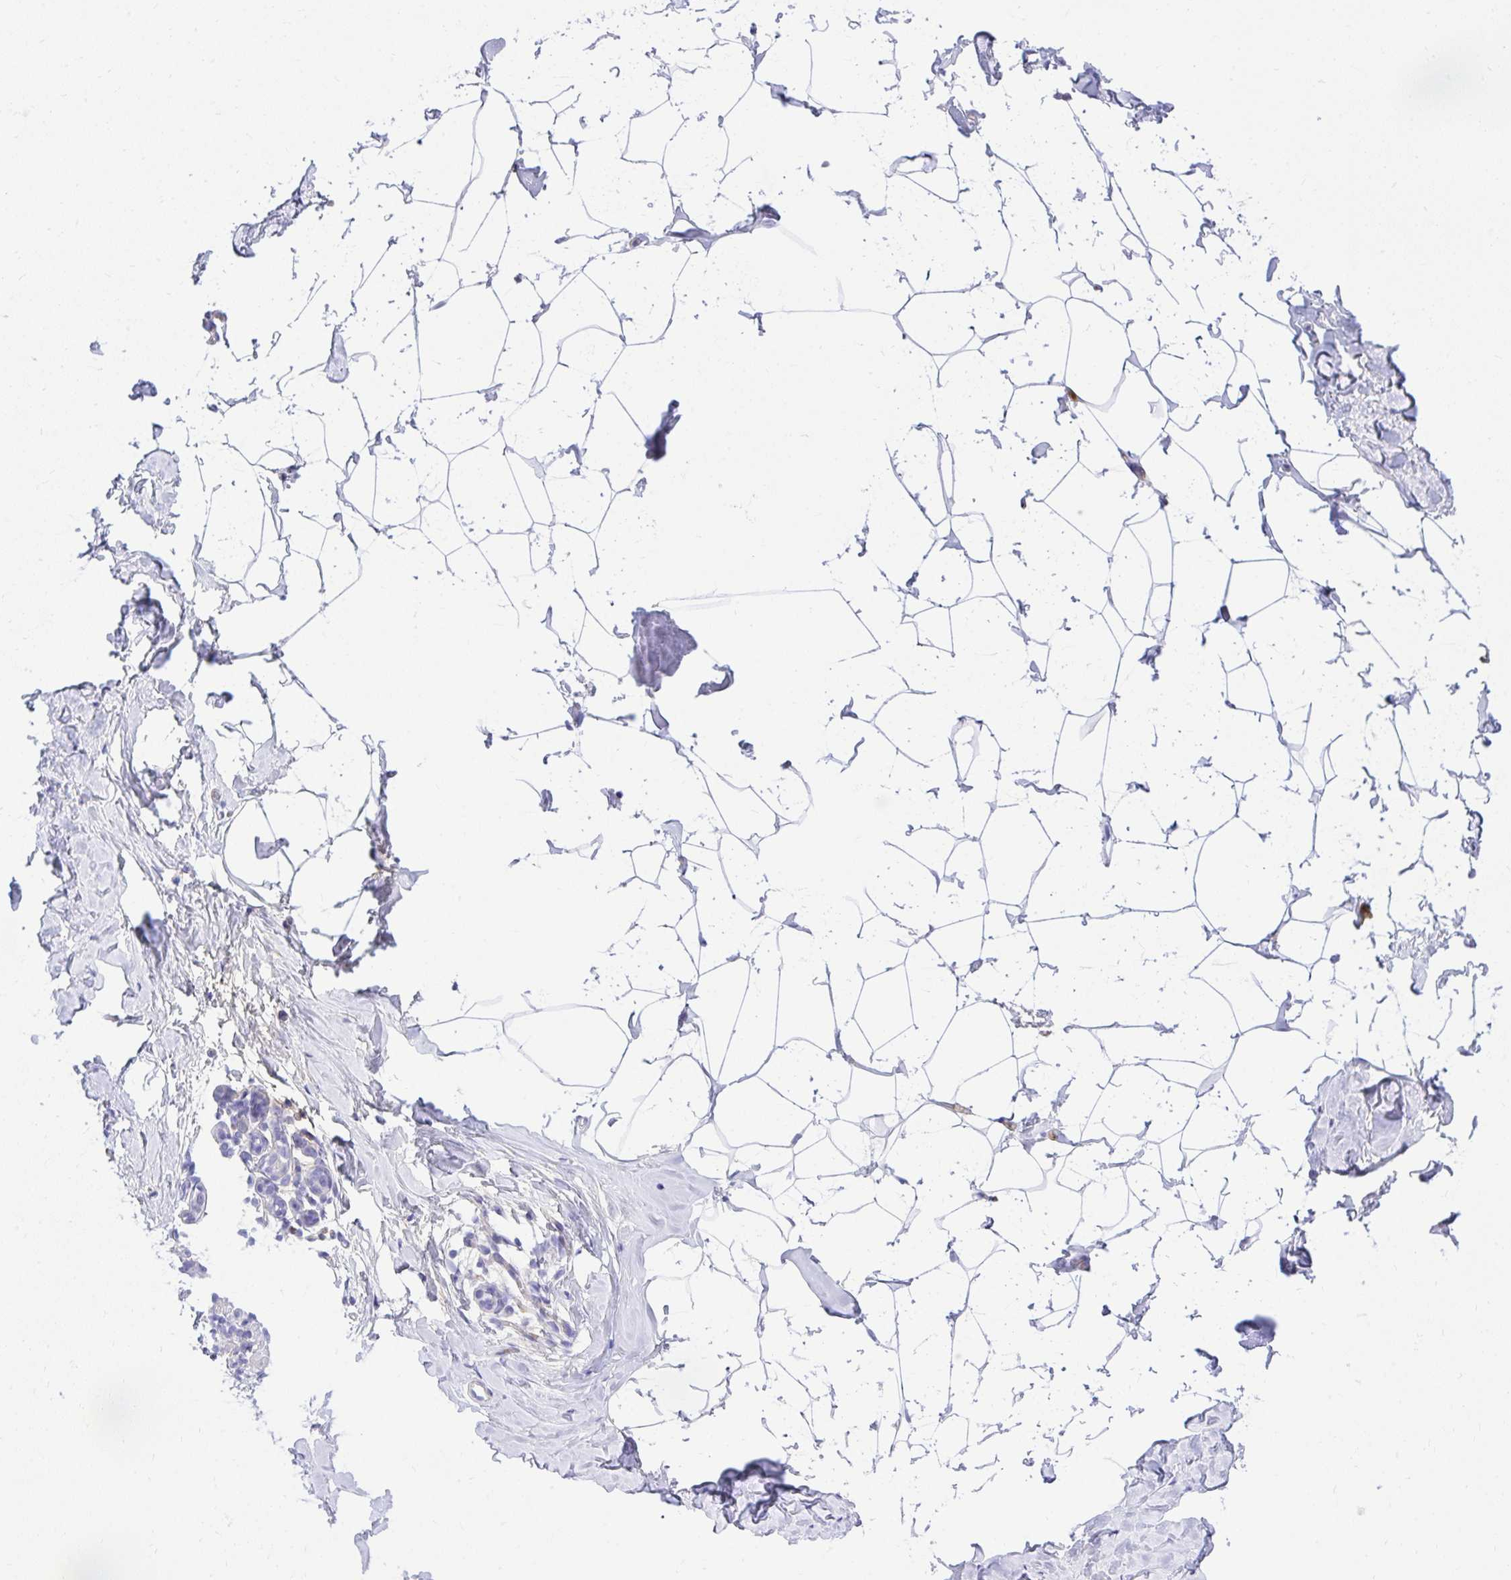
{"staining": {"intensity": "negative", "quantity": "none", "location": "none"}, "tissue": "breast", "cell_type": "Adipocytes", "image_type": "normal", "snomed": [{"axis": "morphology", "description": "Normal tissue, NOS"}, {"axis": "topography", "description": "Breast"}], "caption": "Benign breast was stained to show a protein in brown. There is no significant positivity in adipocytes.", "gene": "HRG", "patient": {"sex": "female", "age": 32}}